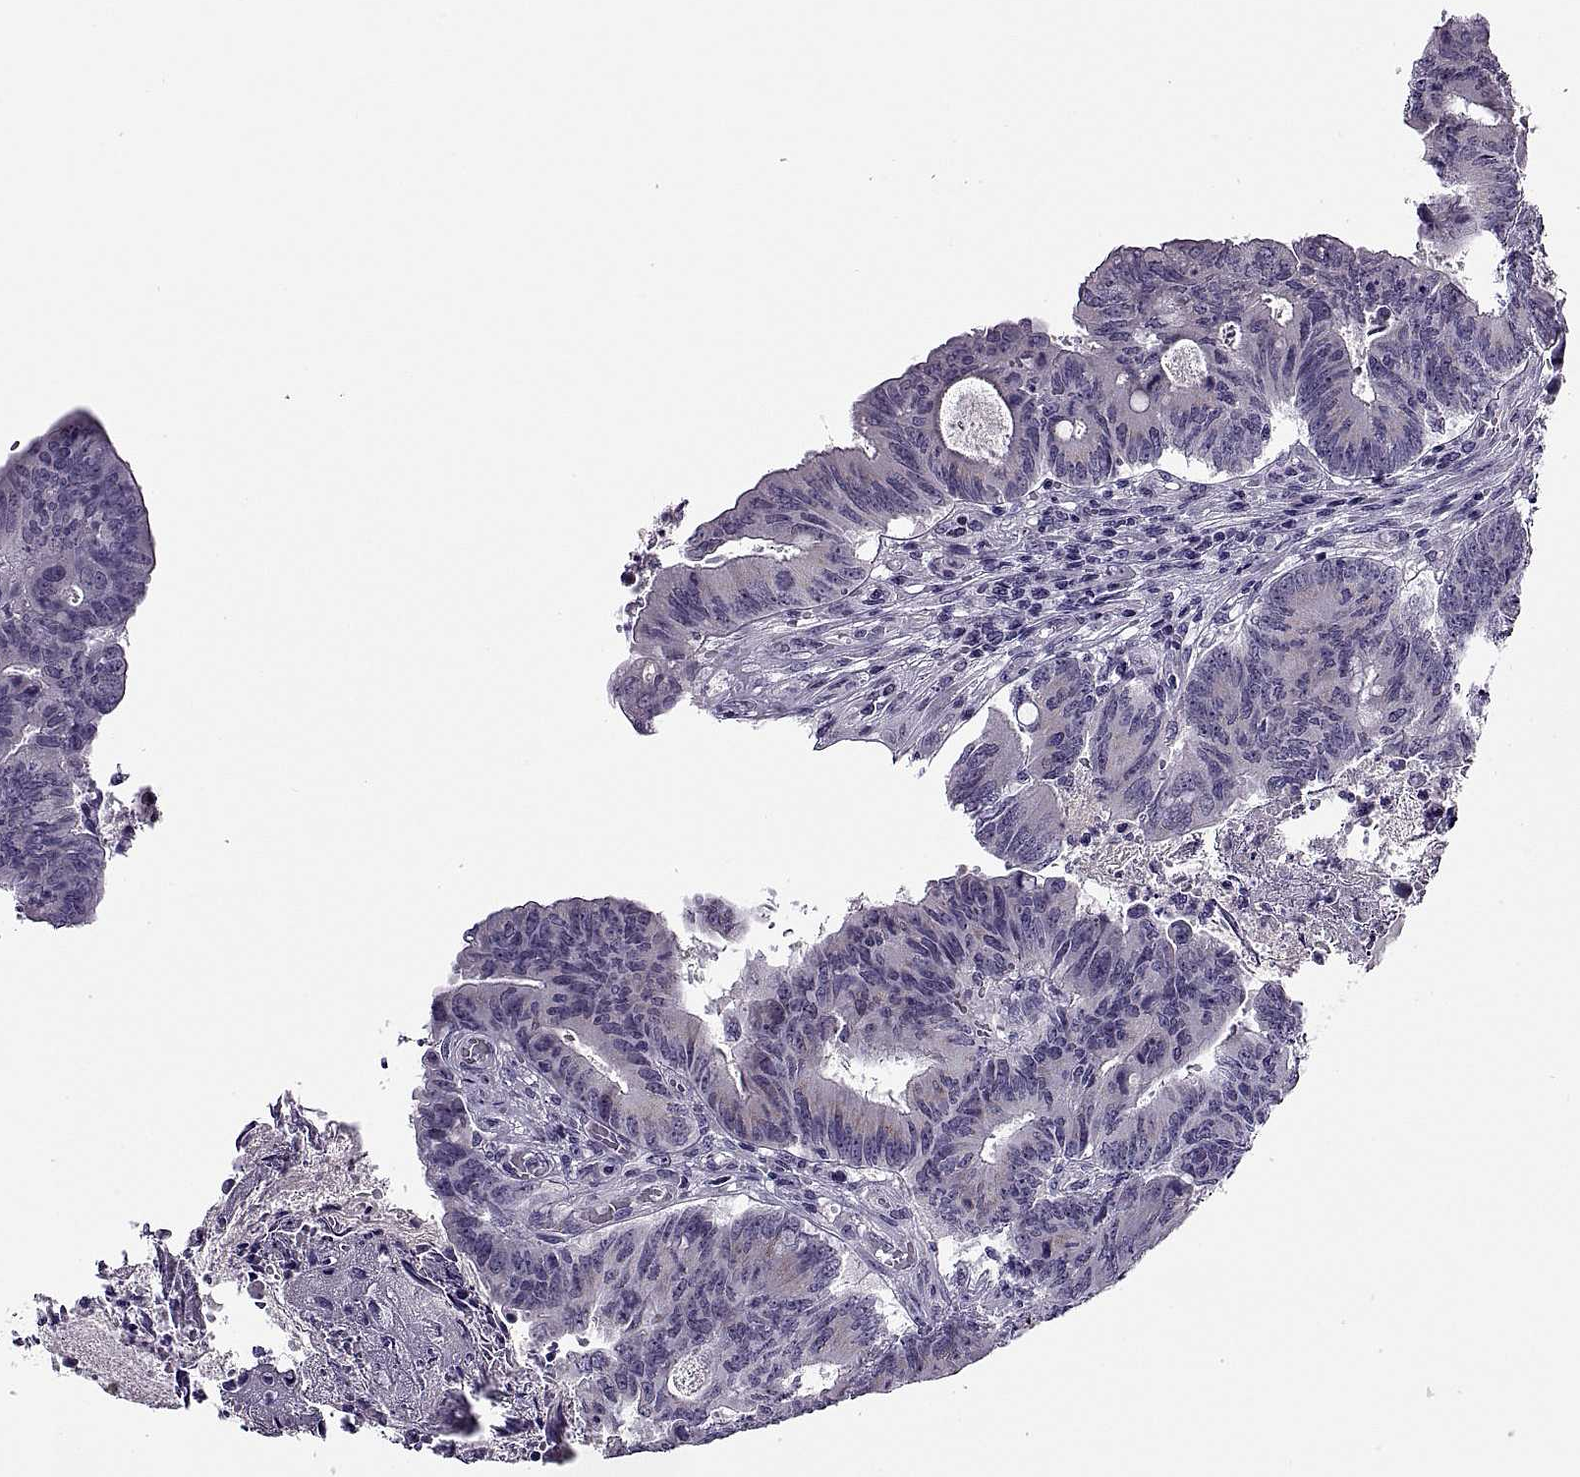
{"staining": {"intensity": "negative", "quantity": "none", "location": "none"}, "tissue": "colorectal cancer", "cell_type": "Tumor cells", "image_type": "cancer", "snomed": [{"axis": "morphology", "description": "Adenocarcinoma, NOS"}, {"axis": "topography", "description": "Colon"}], "caption": "High magnification brightfield microscopy of adenocarcinoma (colorectal) stained with DAB (3,3'-diaminobenzidine) (brown) and counterstained with hematoxylin (blue): tumor cells show no significant positivity.", "gene": "MAGEB1", "patient": {"sex": "female", "age": 70}}